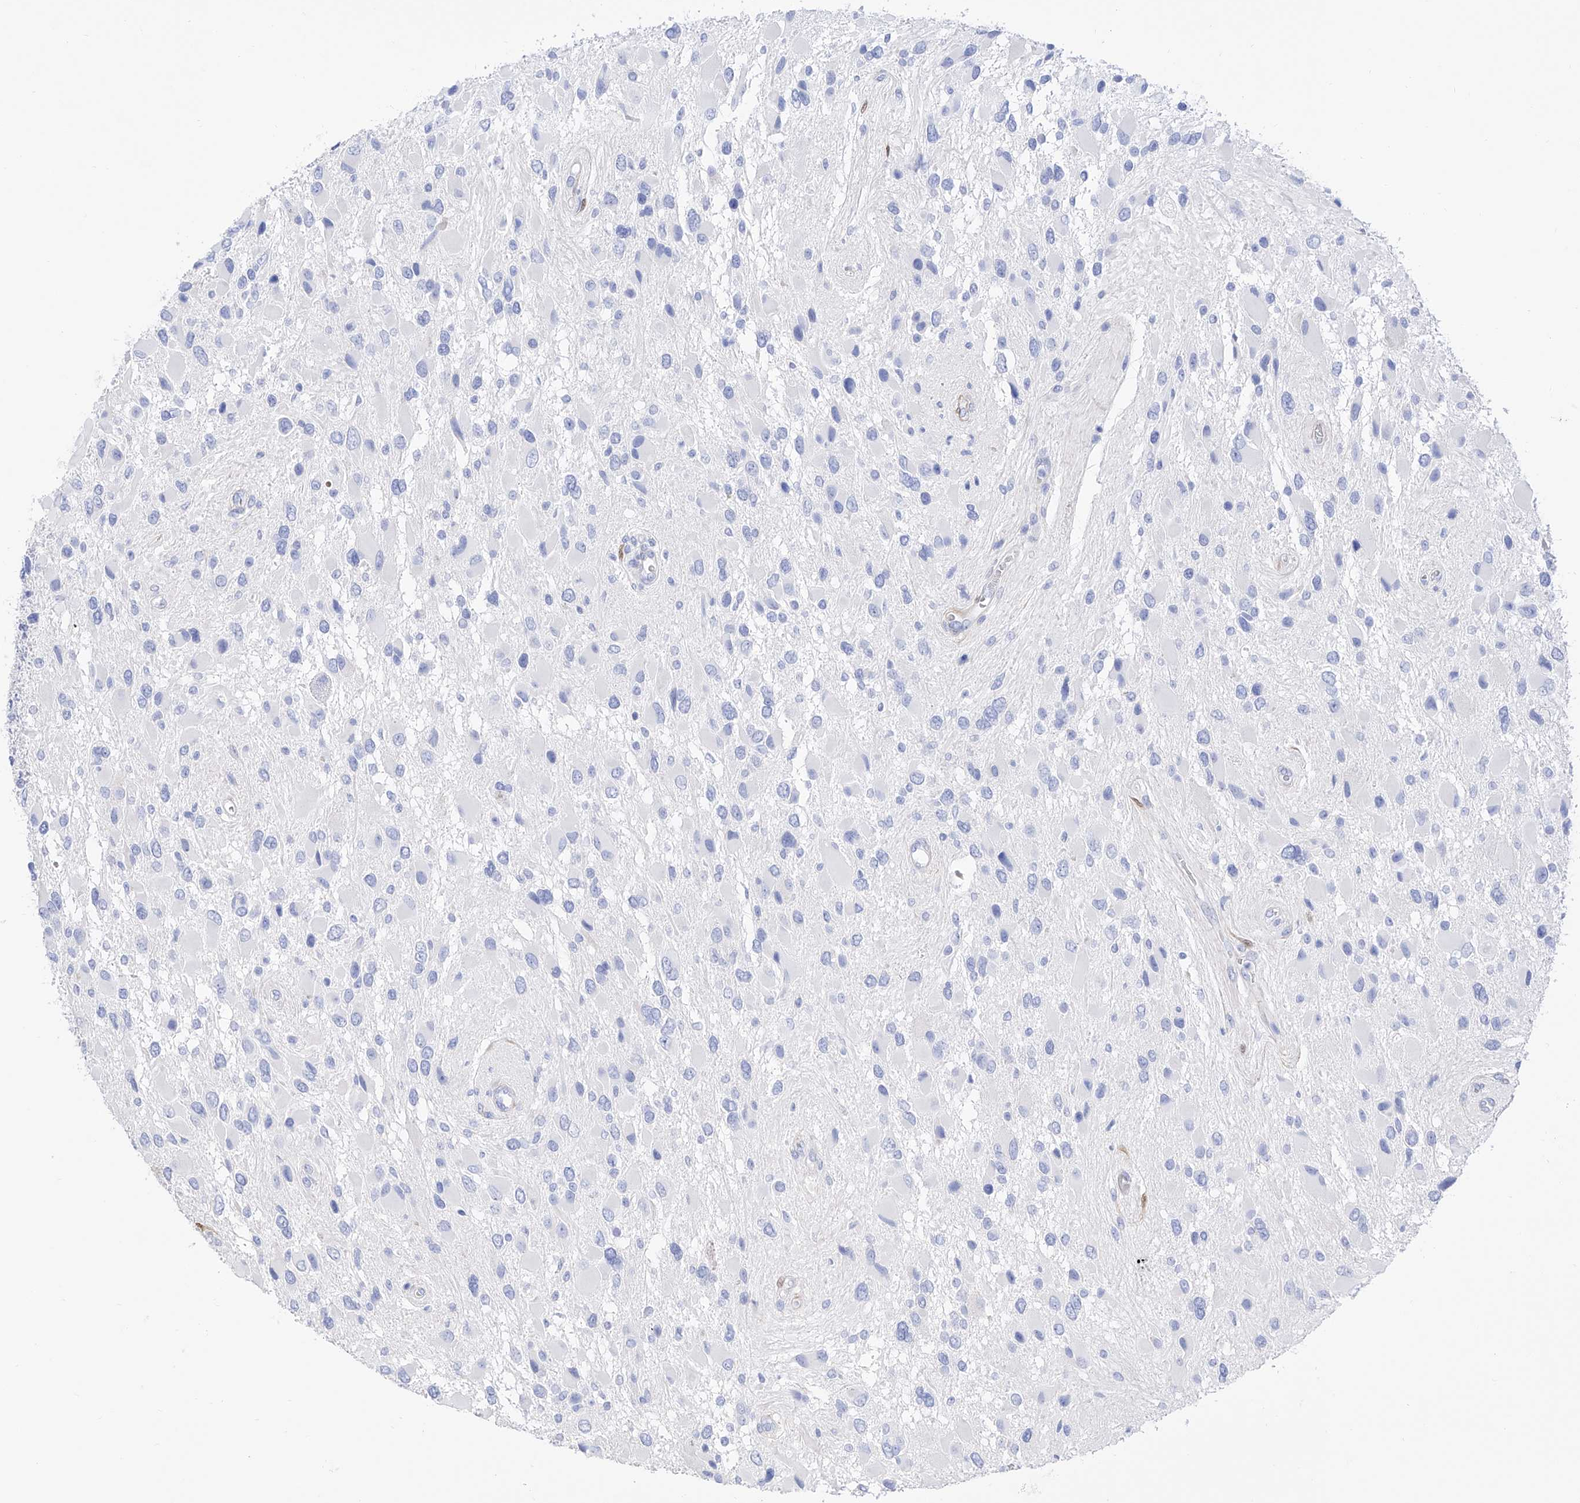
{"staining": {"intensity": "negative", "quantity": "none", "location": "none"}, "tissue": "glioma", "cell_type": "Tumor cells", "image_type": "cancer", "snomed": [{"axis": "morphology", "description": "Glioma, malignant, High grade"}, {"axis": "topography", "description": "Brain"}], "caption": "This is a photomicrograph of IHC staining of glioma, which shows no expression in tumor cells. (DAB IHC with hematoxylin counter stain).", "gene": "TRPC7", "patient": {"sex": "male", "age": 53}}